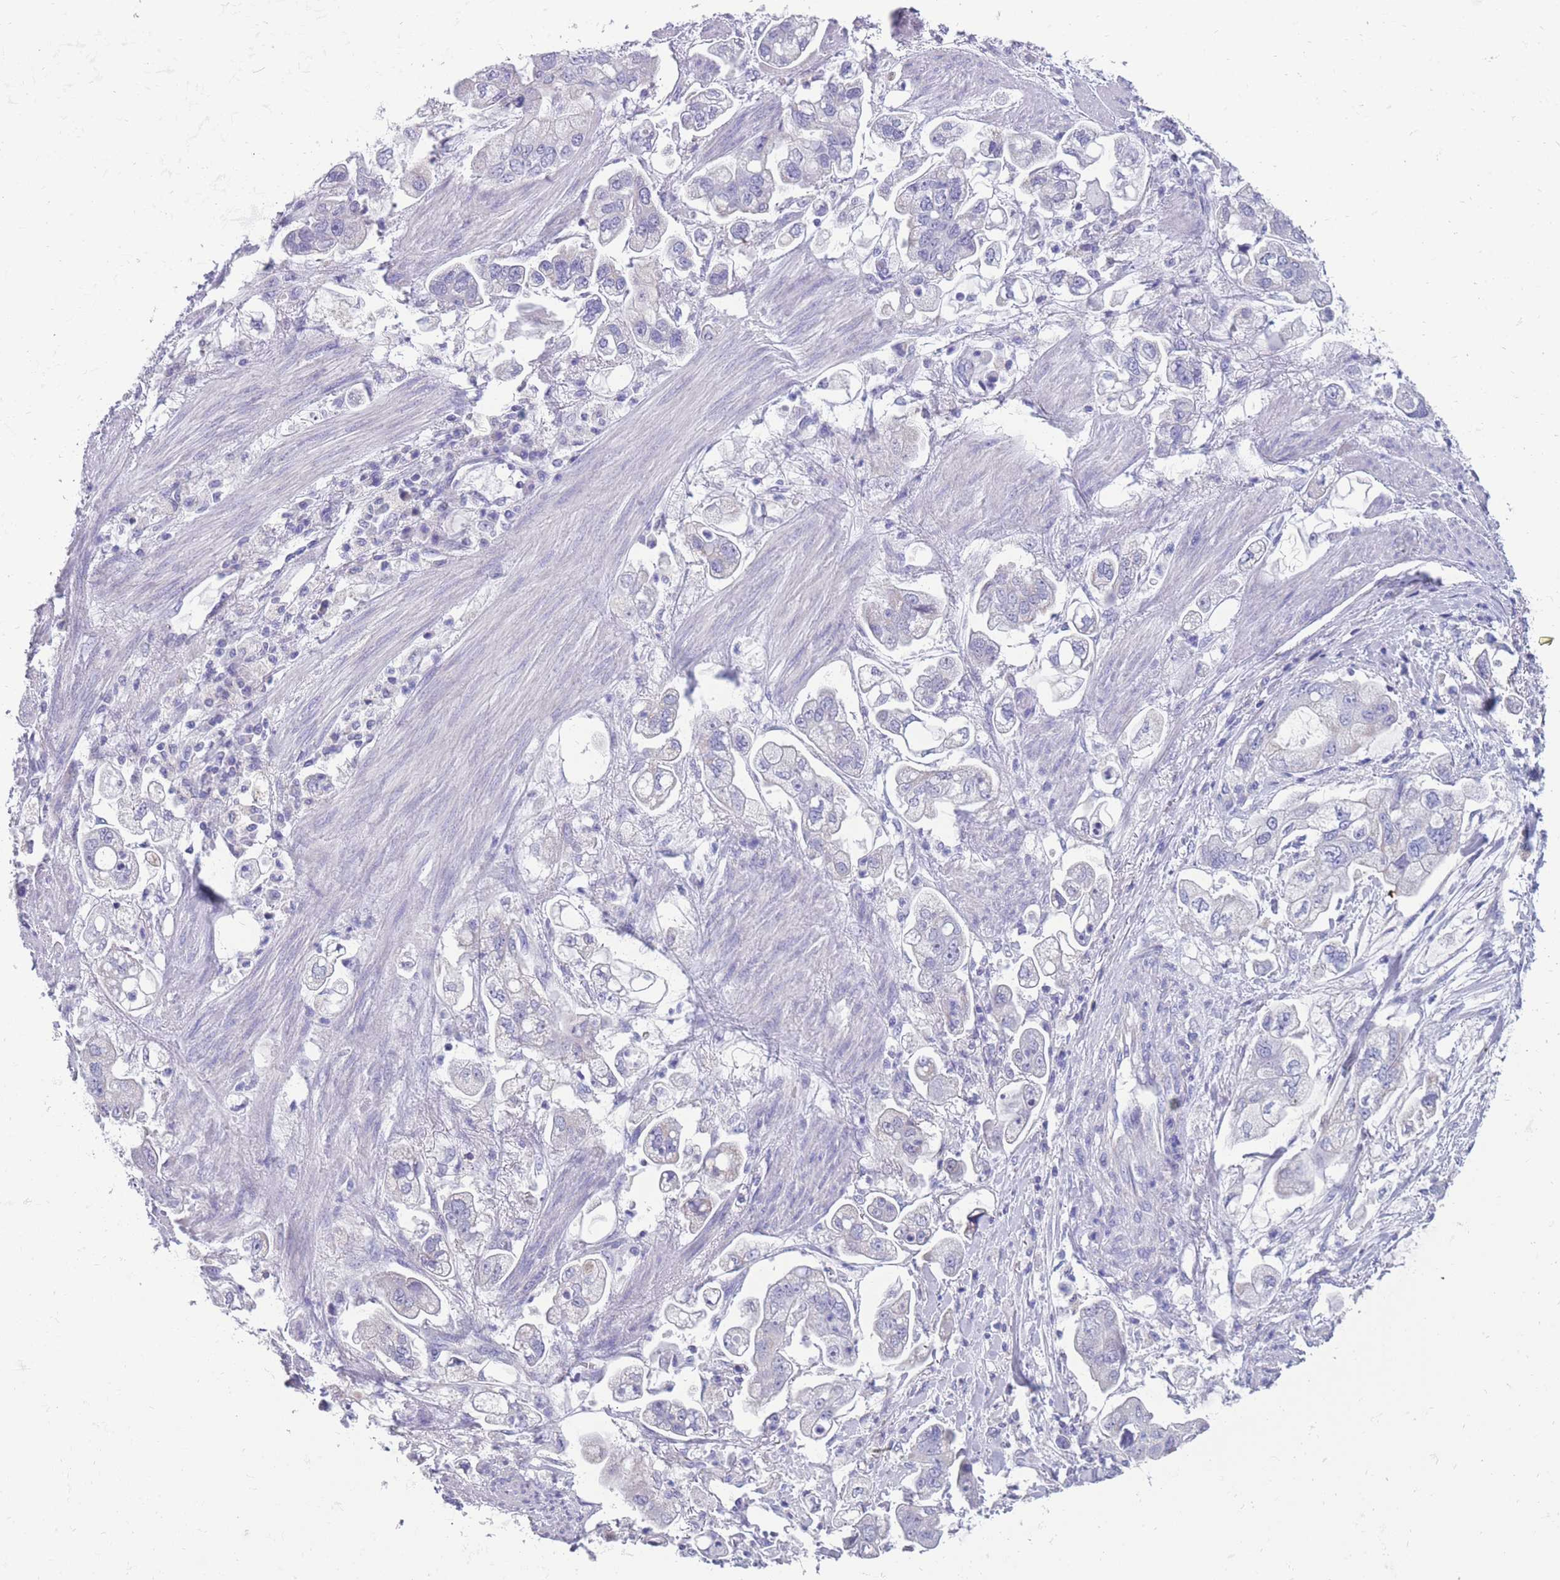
{"staining": {"intensity": "negative", "quantity": "none", "location": "none"}, "tissue": "stomach cancer", "cell_type": "Tumor cells", "image_type": "cancer", "snomed": [{"axis": "morphology", "description": "Adenocarcinoma, NOS"}, {"axis": "topography", "description": "Stomach"}], "caption": "The histopathology image reveals no staining of tumor cells in adenocarcinoma (stomach).", "gene": "INTS2", "patient": {"sex": "male", "age": 62}}